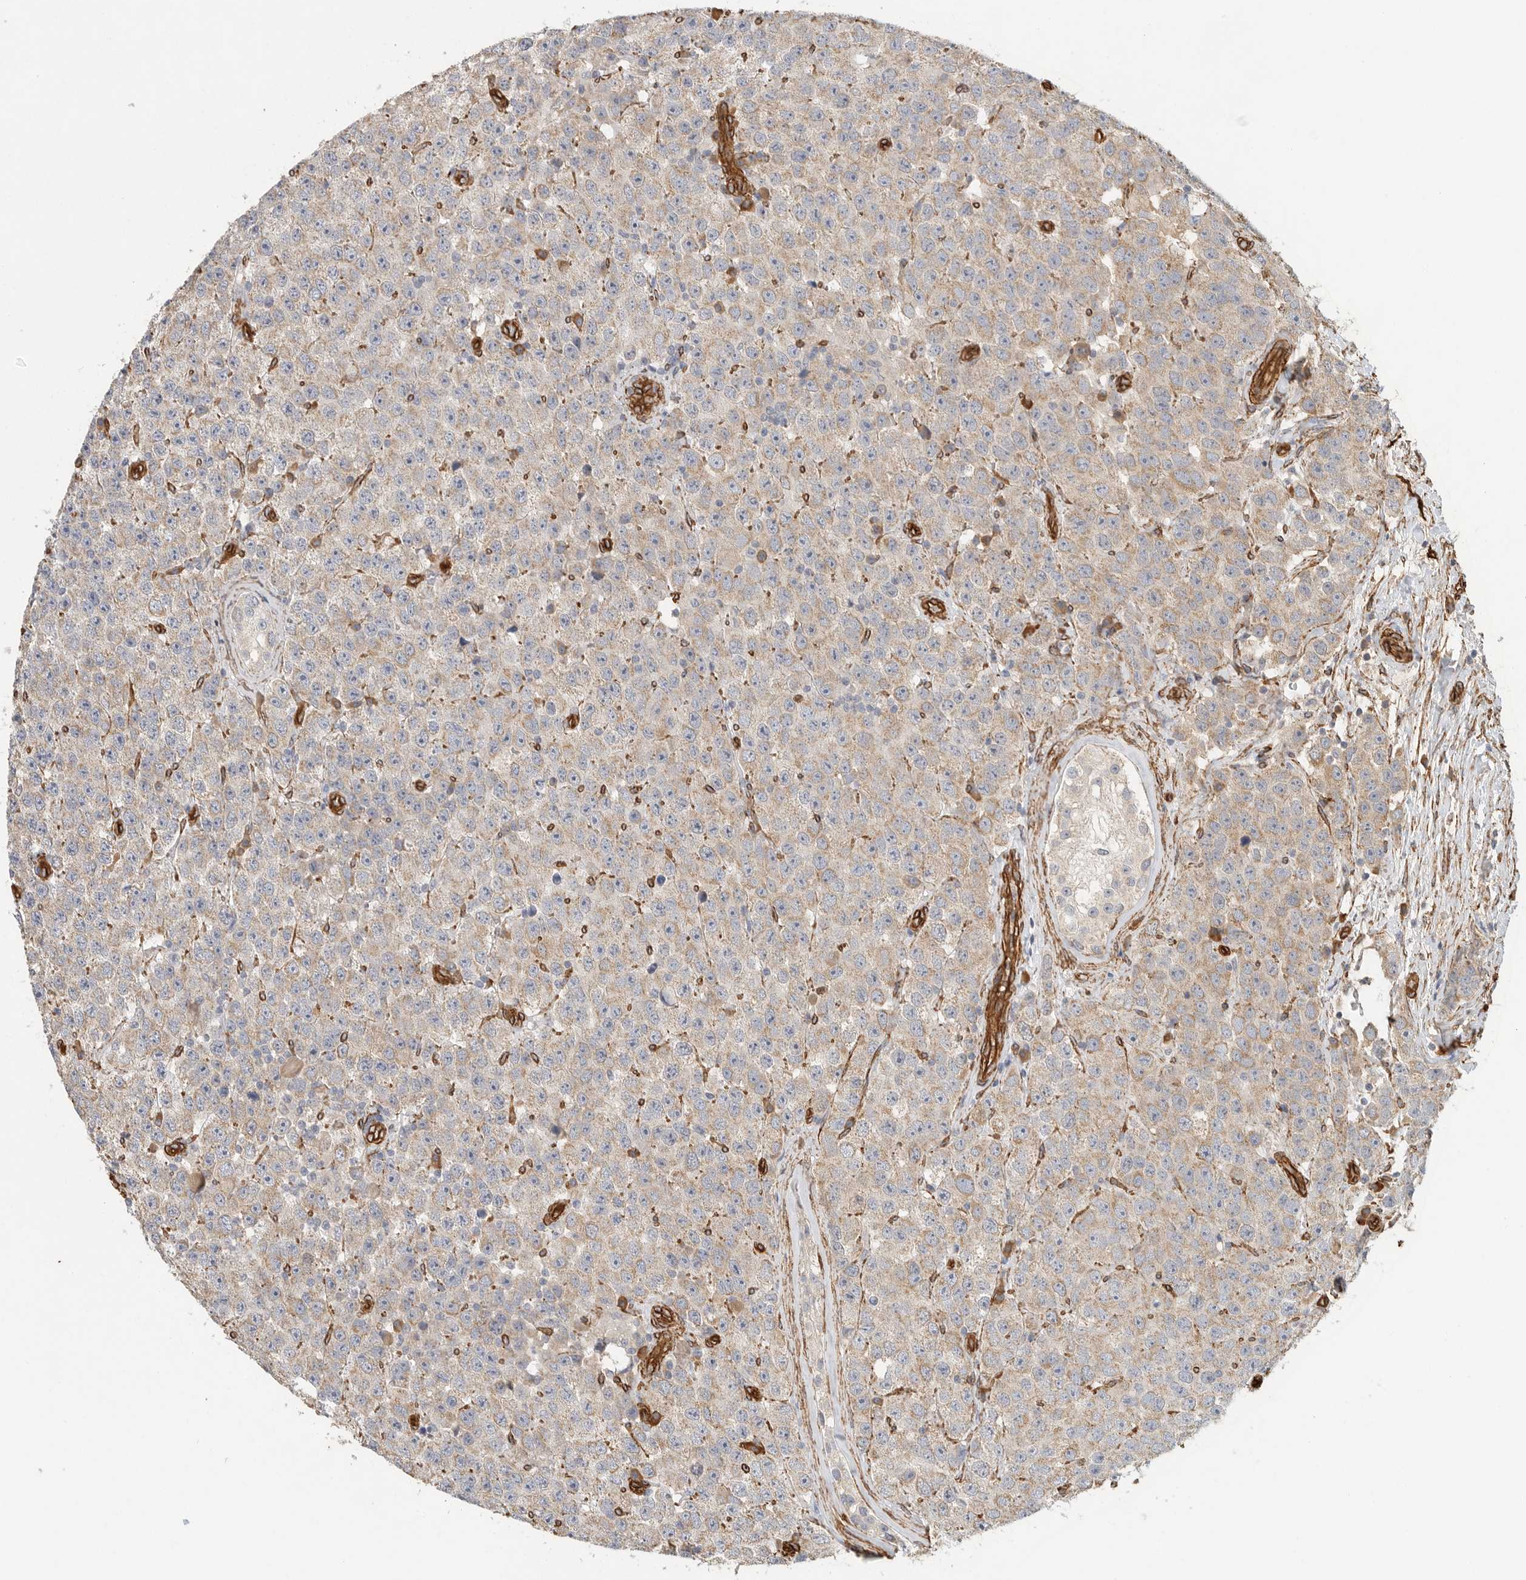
{"staining": {"intensity": "weak", "quantity": "<25%", "location": "cytoplasmic/membranous"}, "tissue": "testis cancer", "cell_type": "Tumor cells", "image_type": "cancer", "snomed": [{"axis": "morphology", "description": "Seminoma, NOS"}, {"axis": "morphology", "description": "Carcinoma, Embryonal, NOS"}, {"axis": "topography", "description": "Testis"}], "caption": "An image of human testis cancer is negative for staining in tumor cells. (Brightfield microscopy of DAB (3,3'-diaminobenzidine) immunohistochemistry (IHC) at high magnification).", "gene": "JMJD4", "patient": {"sex": "male", "age": 28}}